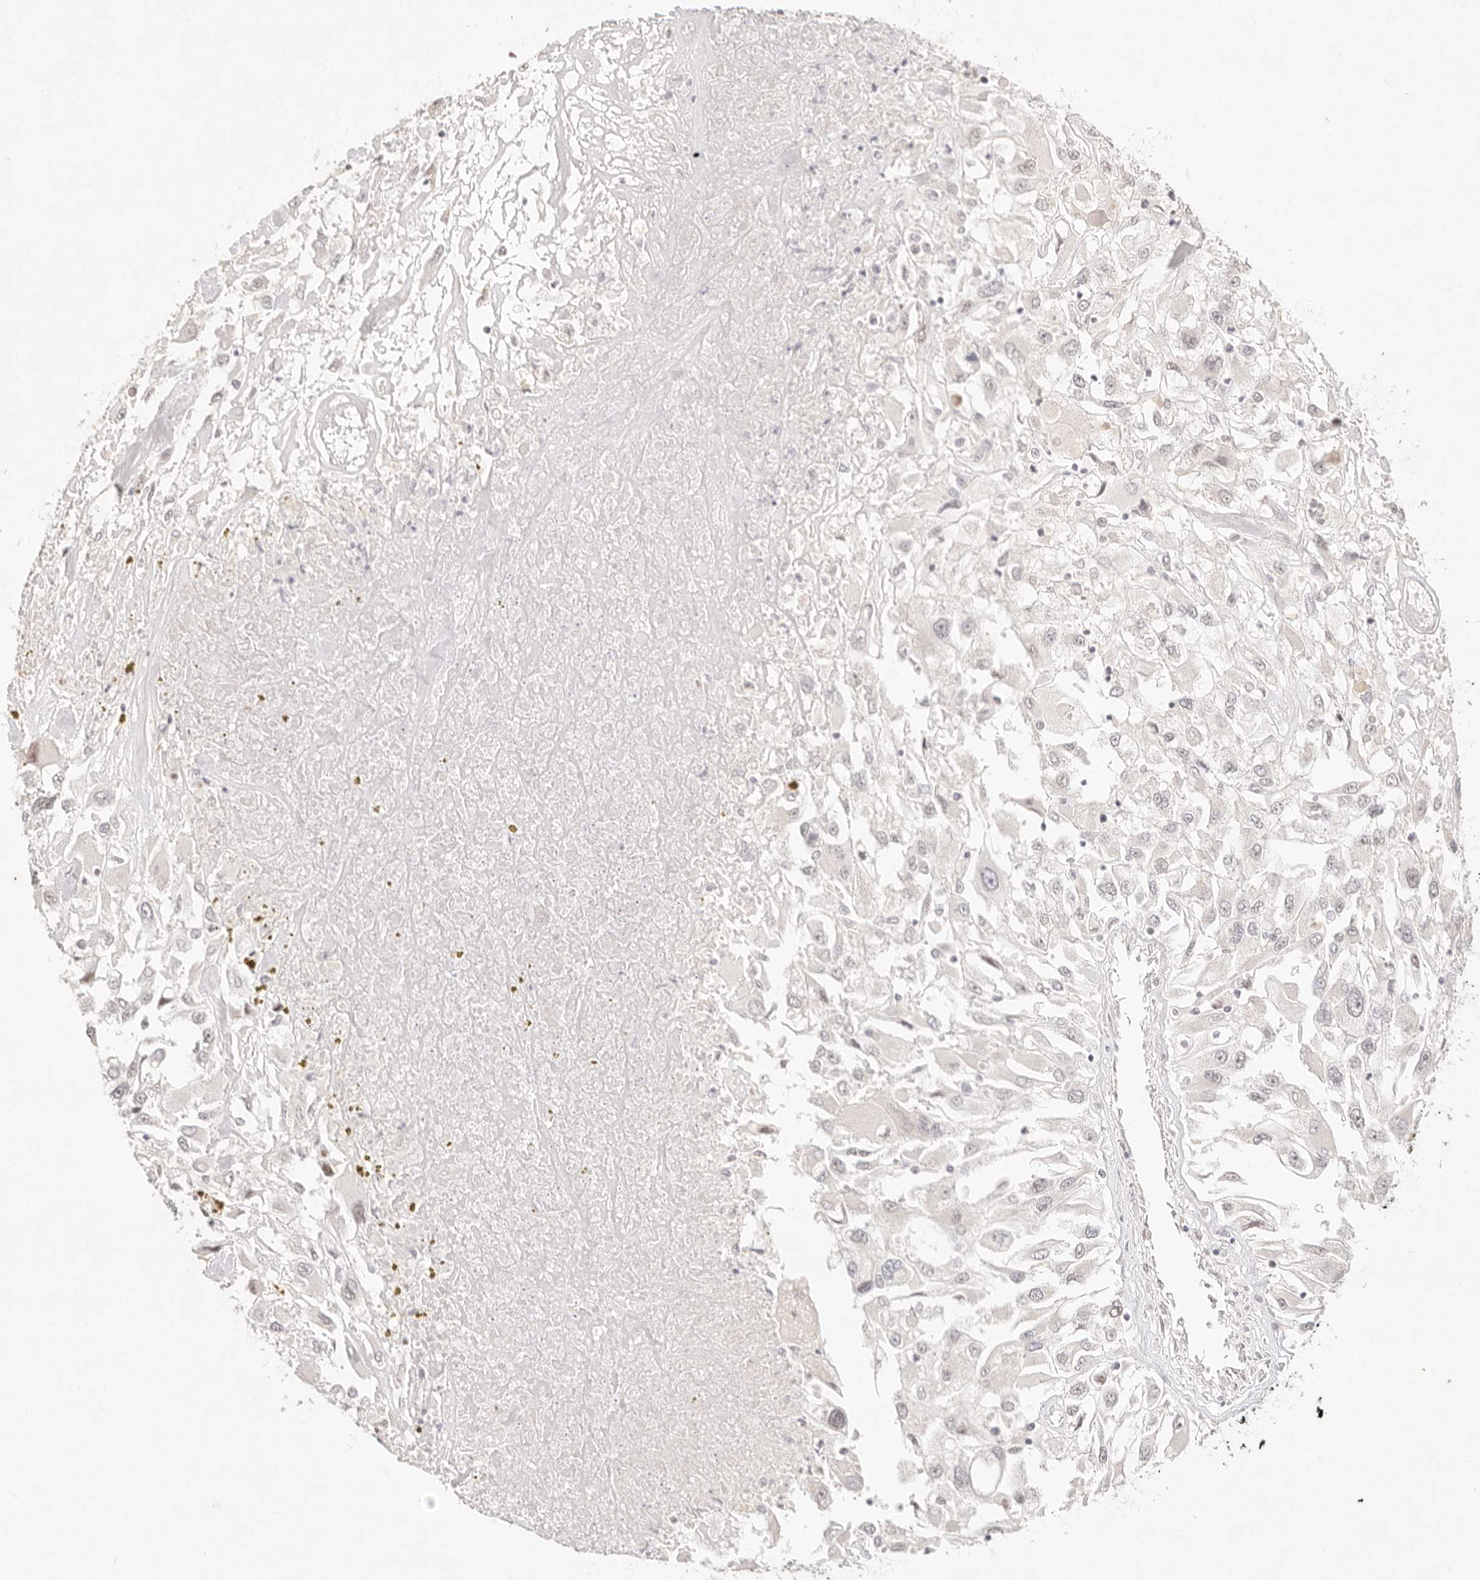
{"staining": {"intensity": "negative", "quantity": "none", "location": "none"}, "tissue": "renal cancer", "cell_type": "Tumor cells", "image_type": "cancer", "snomed": [{"axis": "morphology", "description": "Adenocarcinoma, NOS"}, {"axis": "topography", "description": "Kidney"}], "caption": "High magnification brightfield microscopy of renal cancer (adenocarcinoma) stained with DAB (3,3'-diaminobenzidine) (brown) and counterstained with hematoxylin (blue): tumor cells show no significant staining.", "gene": "GPR156", "patient": {"sex": "female", "age": 52}}